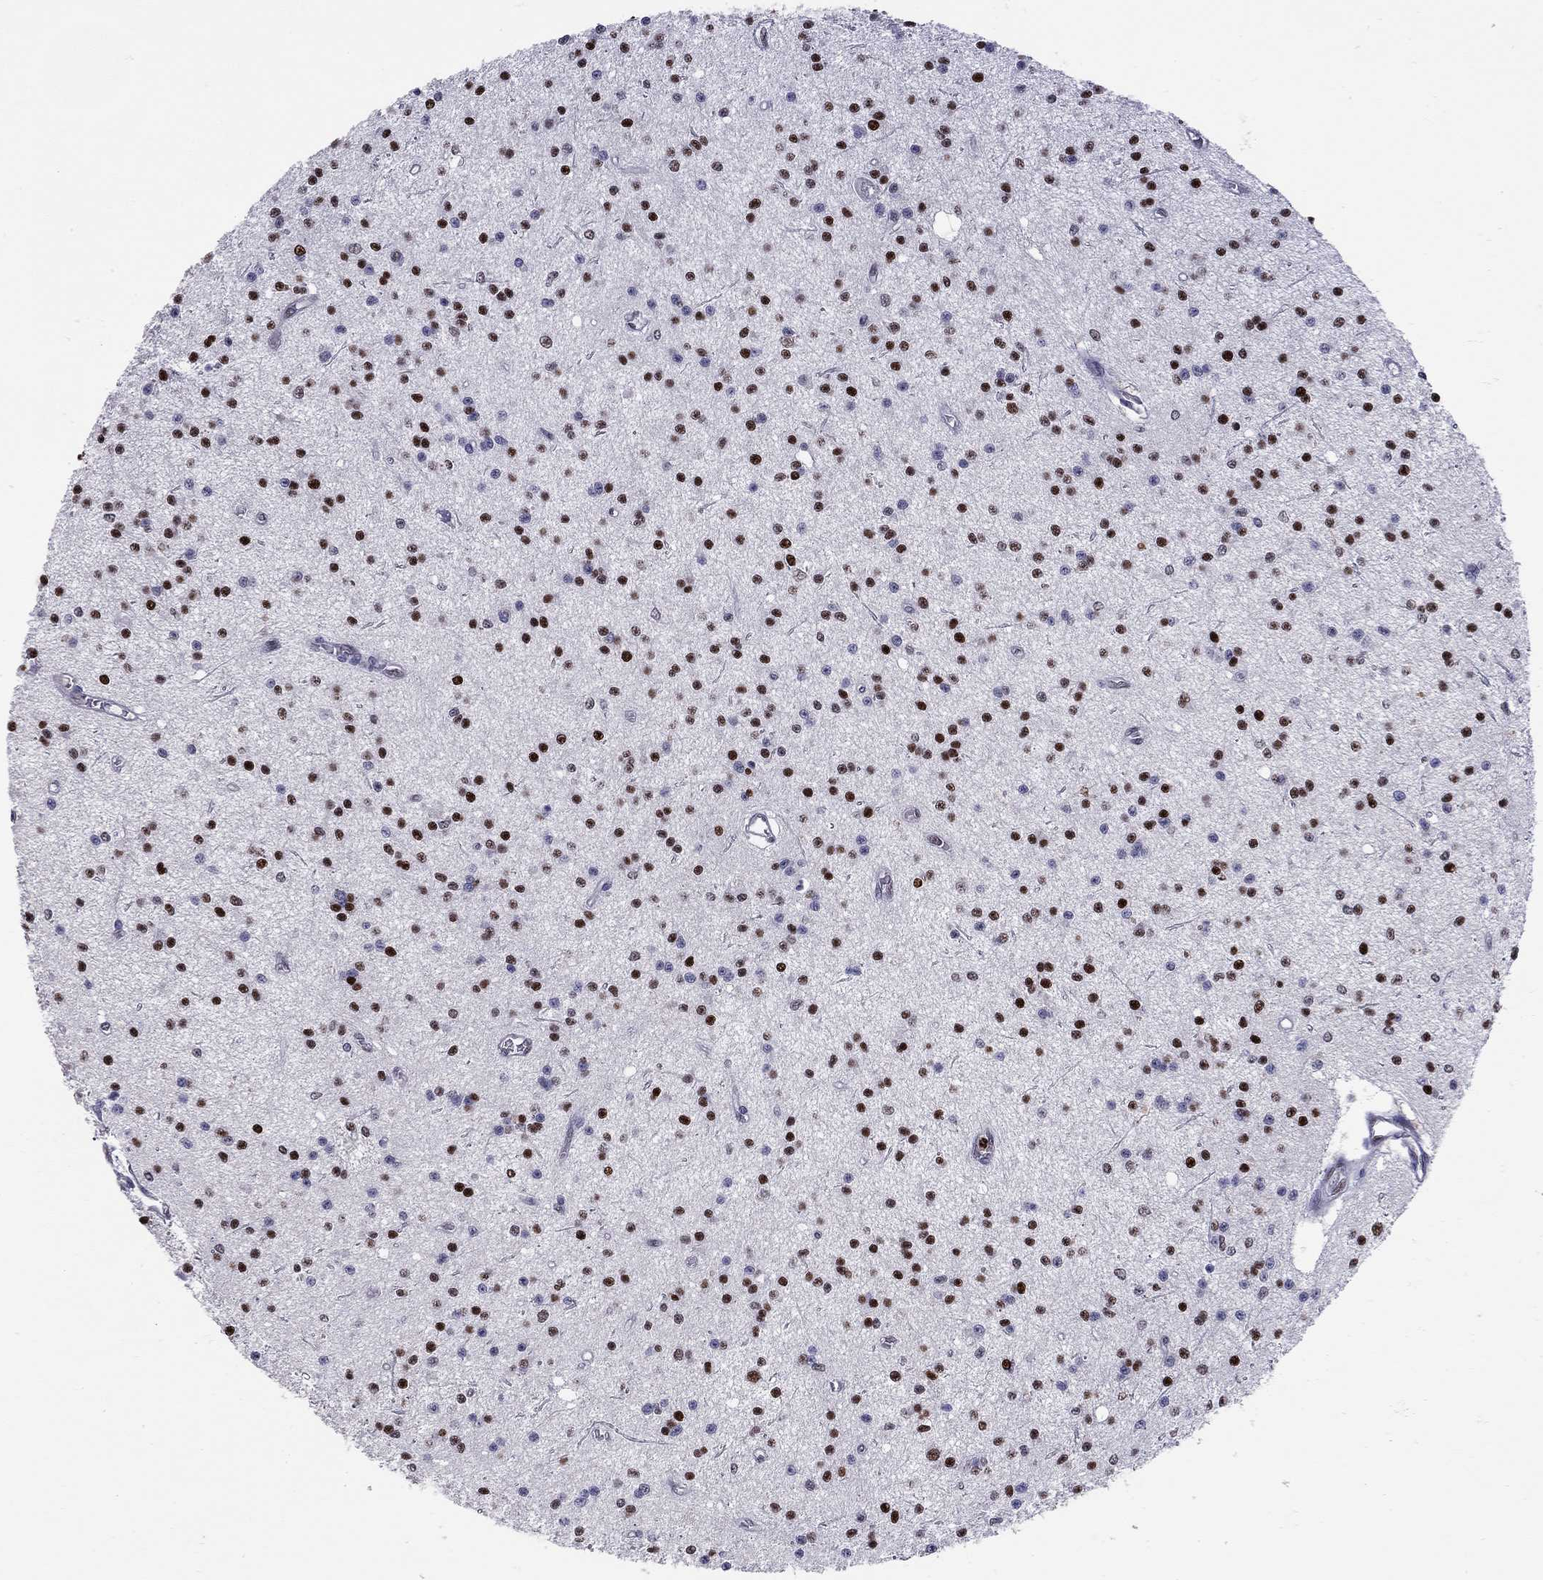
{"staining": {"intensity": "strong", "quantity": "25%-75%", "location": "nuclear"}, "tissue": "glioma", "cell_type": "Tumor cells", "image_type": "cancer", "snomed": [{"axis": "morphology", "description": "Glioma, malignant, Low grade"}, {"axis": "topography", "description": "Brain"}], "caption": "Immunohistochemistry (IHC) staining of glioma, which exhibits high levels of strong nuclear staining in about 25%-75% of tumor cells indicating strong nuclear protein positivity. The staining was performed using DAB (3,3'-diaminobenzidine) (brown) for protein detection and nuclei were counterstained in hematoxylin (blue).", "gene": "PCGF3", "patient": {"sex": "male", "age": 27}}